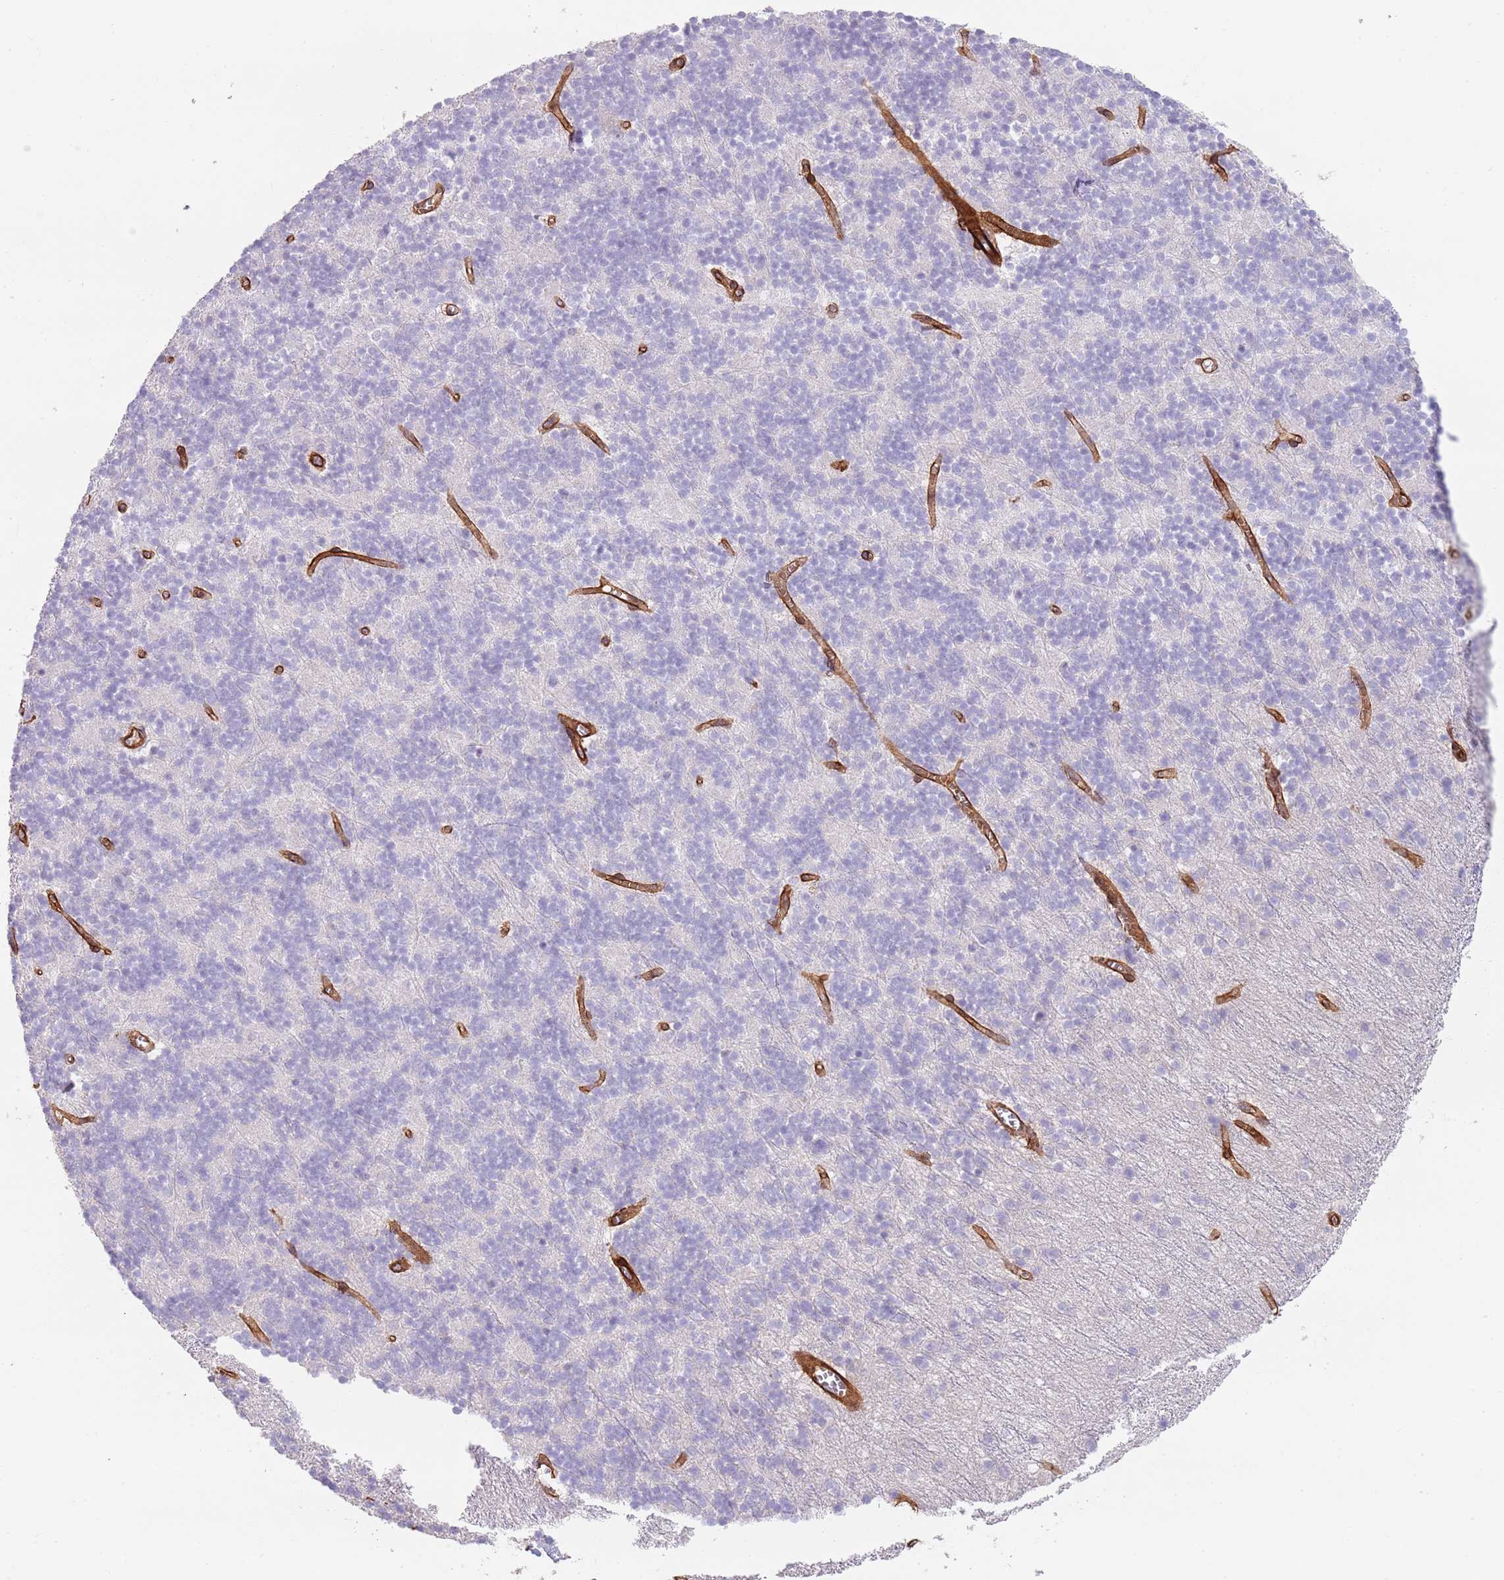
{"staining": {"intensity": "negative", "quantity": "none", "location": "none"}, "tissue": "cerebellum", "cell_type": "Cells in granular layer", "image_type": "normal", "snomed": [{"axis": "morphology", "description": "Normal tissue, NOS"}, {"axis": "topography", "description": "Cerebellum"}], "caption": "IHC of benign human cerebellum demonstrates no positivity in cells in granular layer. Brightfield microscopy of immunohistochemistry stained with DAB (3,3'-diaminobenzidine) (brown) and hematoxylin (blue), captured at high magnification.", "gene": "TINAGL1", "patient": {"sex": "male", "age": 54}}